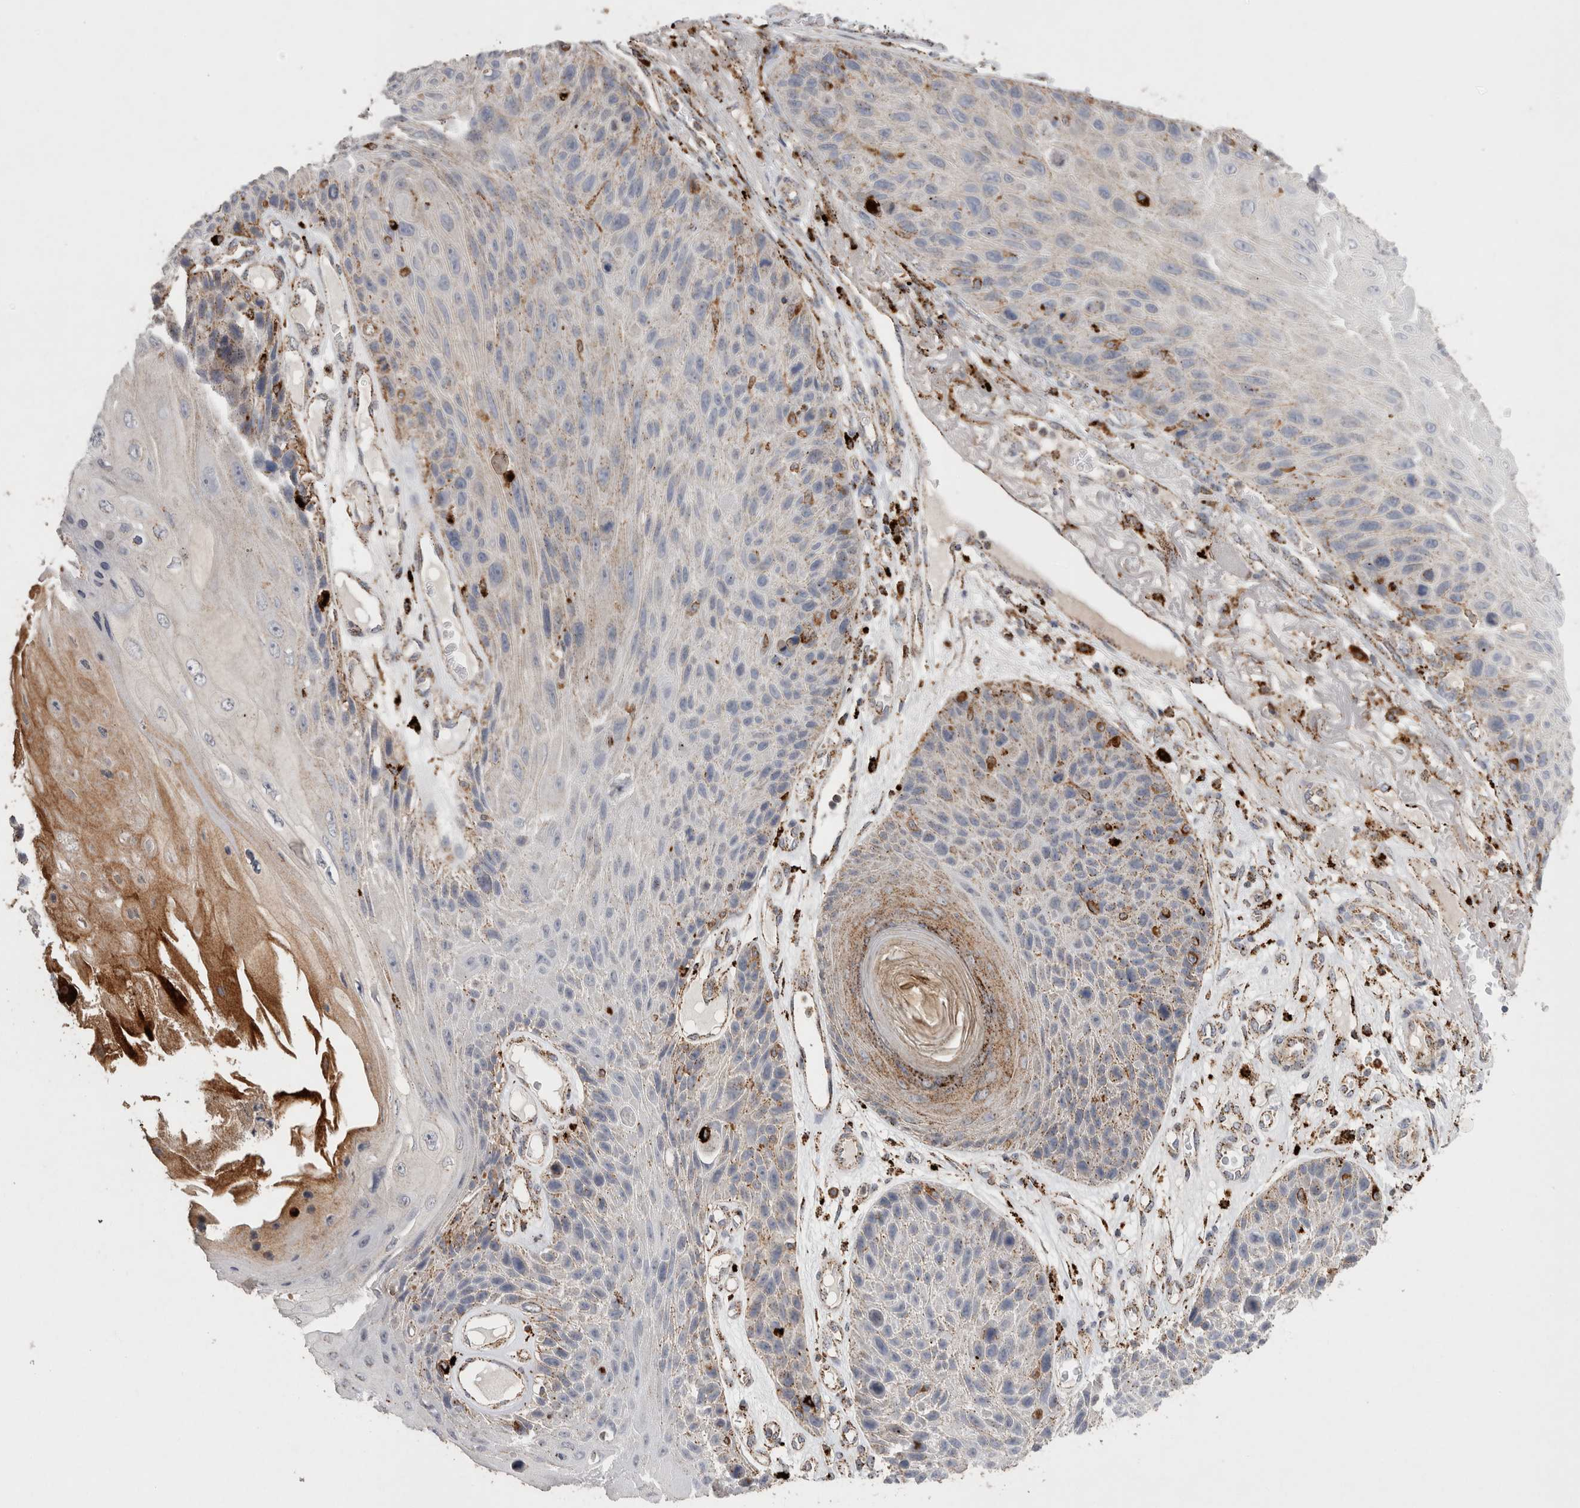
{"staining": {"intensity": "weak", "quantity": "<25%", "location": "cytoplasmic/membranous"}, "tissue": "skin cancer", "cell_type": "Tumor cells", "image_type": "cancer", "snomed": [{"axis": "morphology", "description": "Squamous cell carcinoma, NOS"}, {"axis": "topography", "description": "Skin"}], "caption": "Immunohistochemistry (IHC) image of skin squamous cell carcinoma stained for a protein (brown), which reveals no expression in tumor cells.", "gene": "CTSA", "patient": {"sex": "female", "age": 88}}